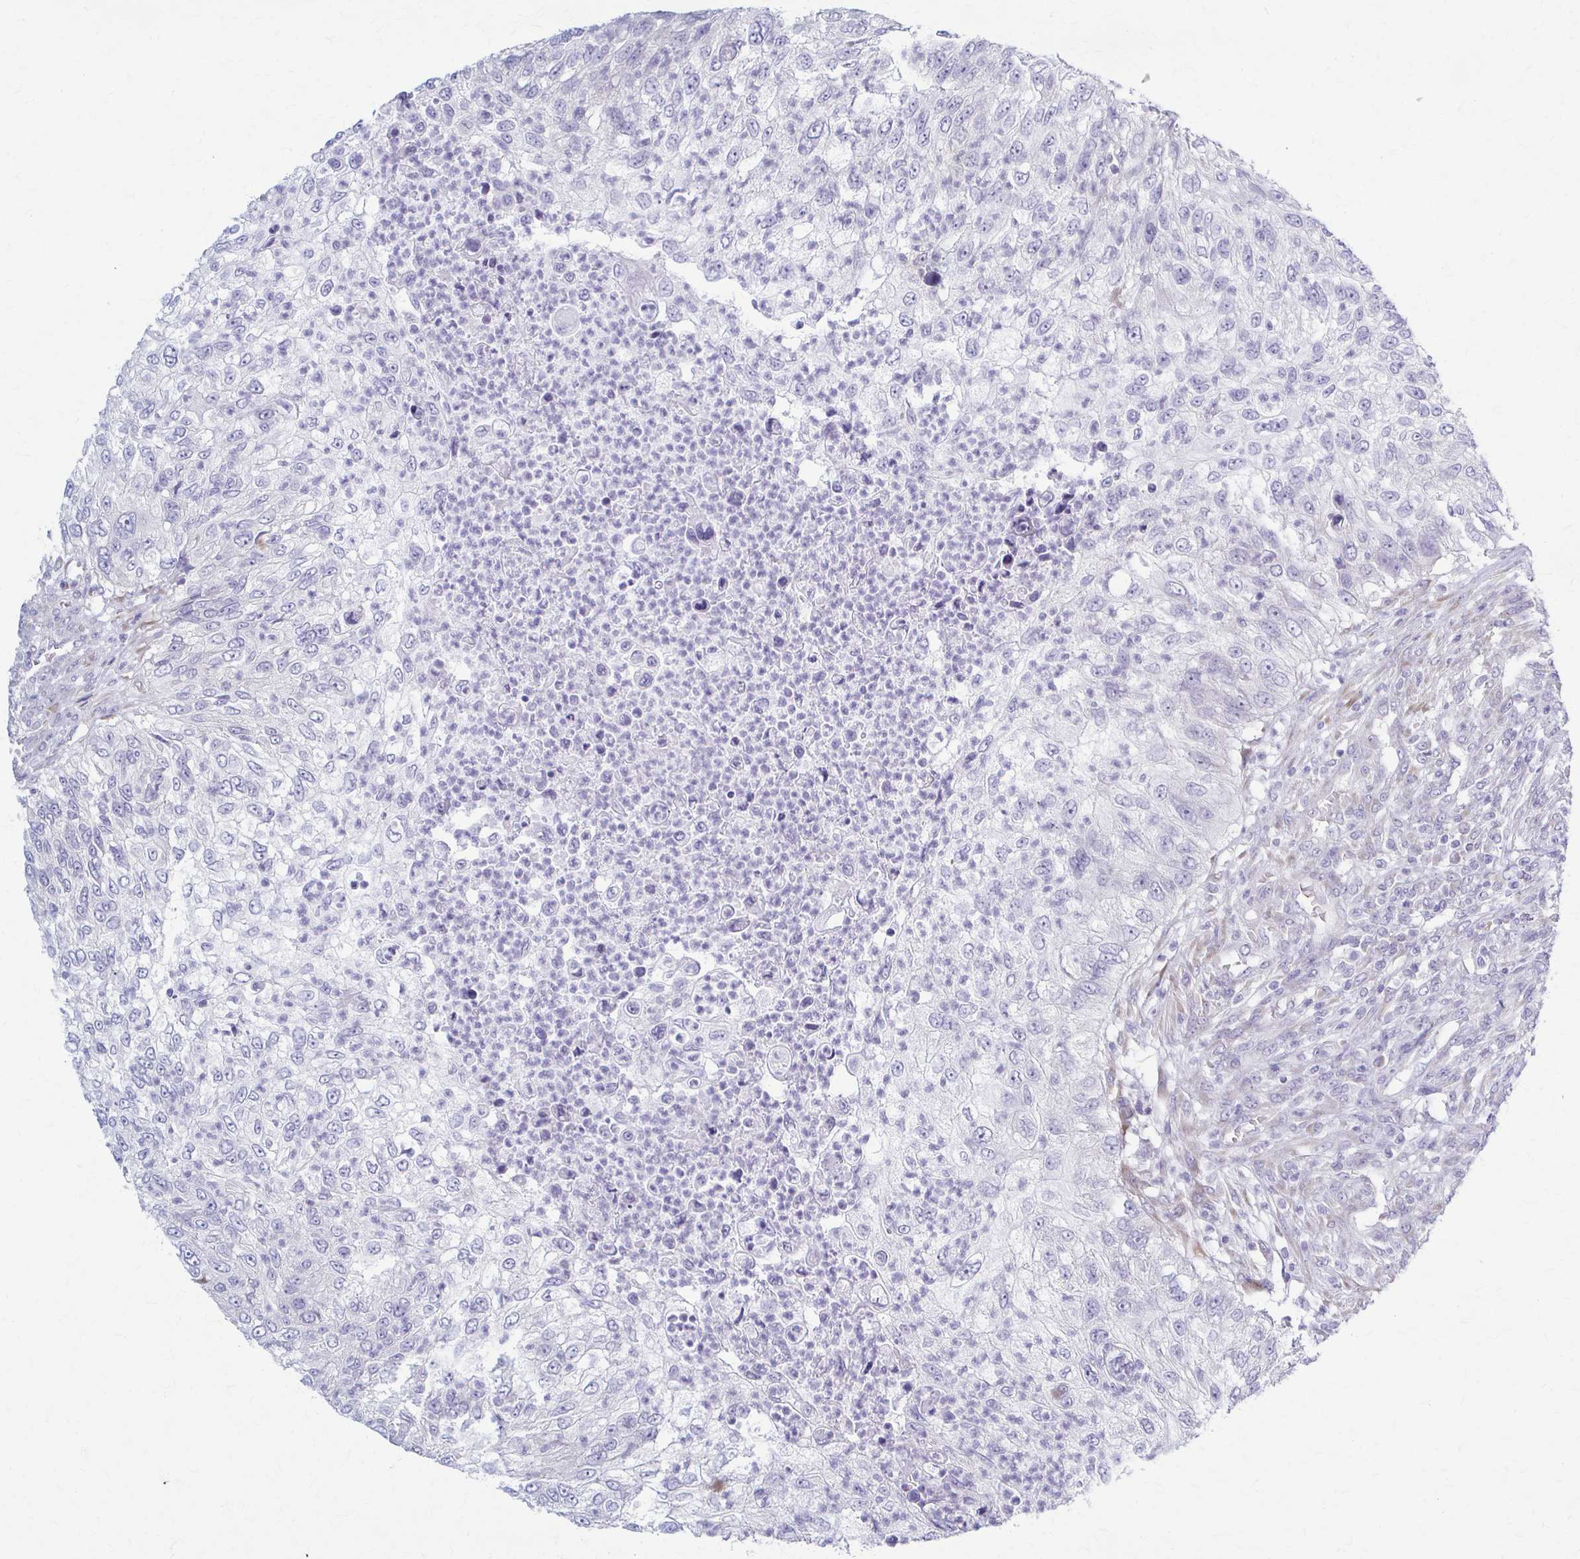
{"staining": {"intensity": "negative", "quantity": "none", "location": "none"}, "tissue": "urothelial cancer", "cell_type": "Tumor cells", "image_type": "cancer", "snomed": [{"axis": "morphology", "description": "Urothelial carcinoma, High grade"}, {"axis": "topography", "description": "Urinary bladder"}], "caption": "The micrograph displays no staining of tumor cells in urothelial cancer.", "gene": "PRKRA", "patient": {"sex": "female", "age": 60}}